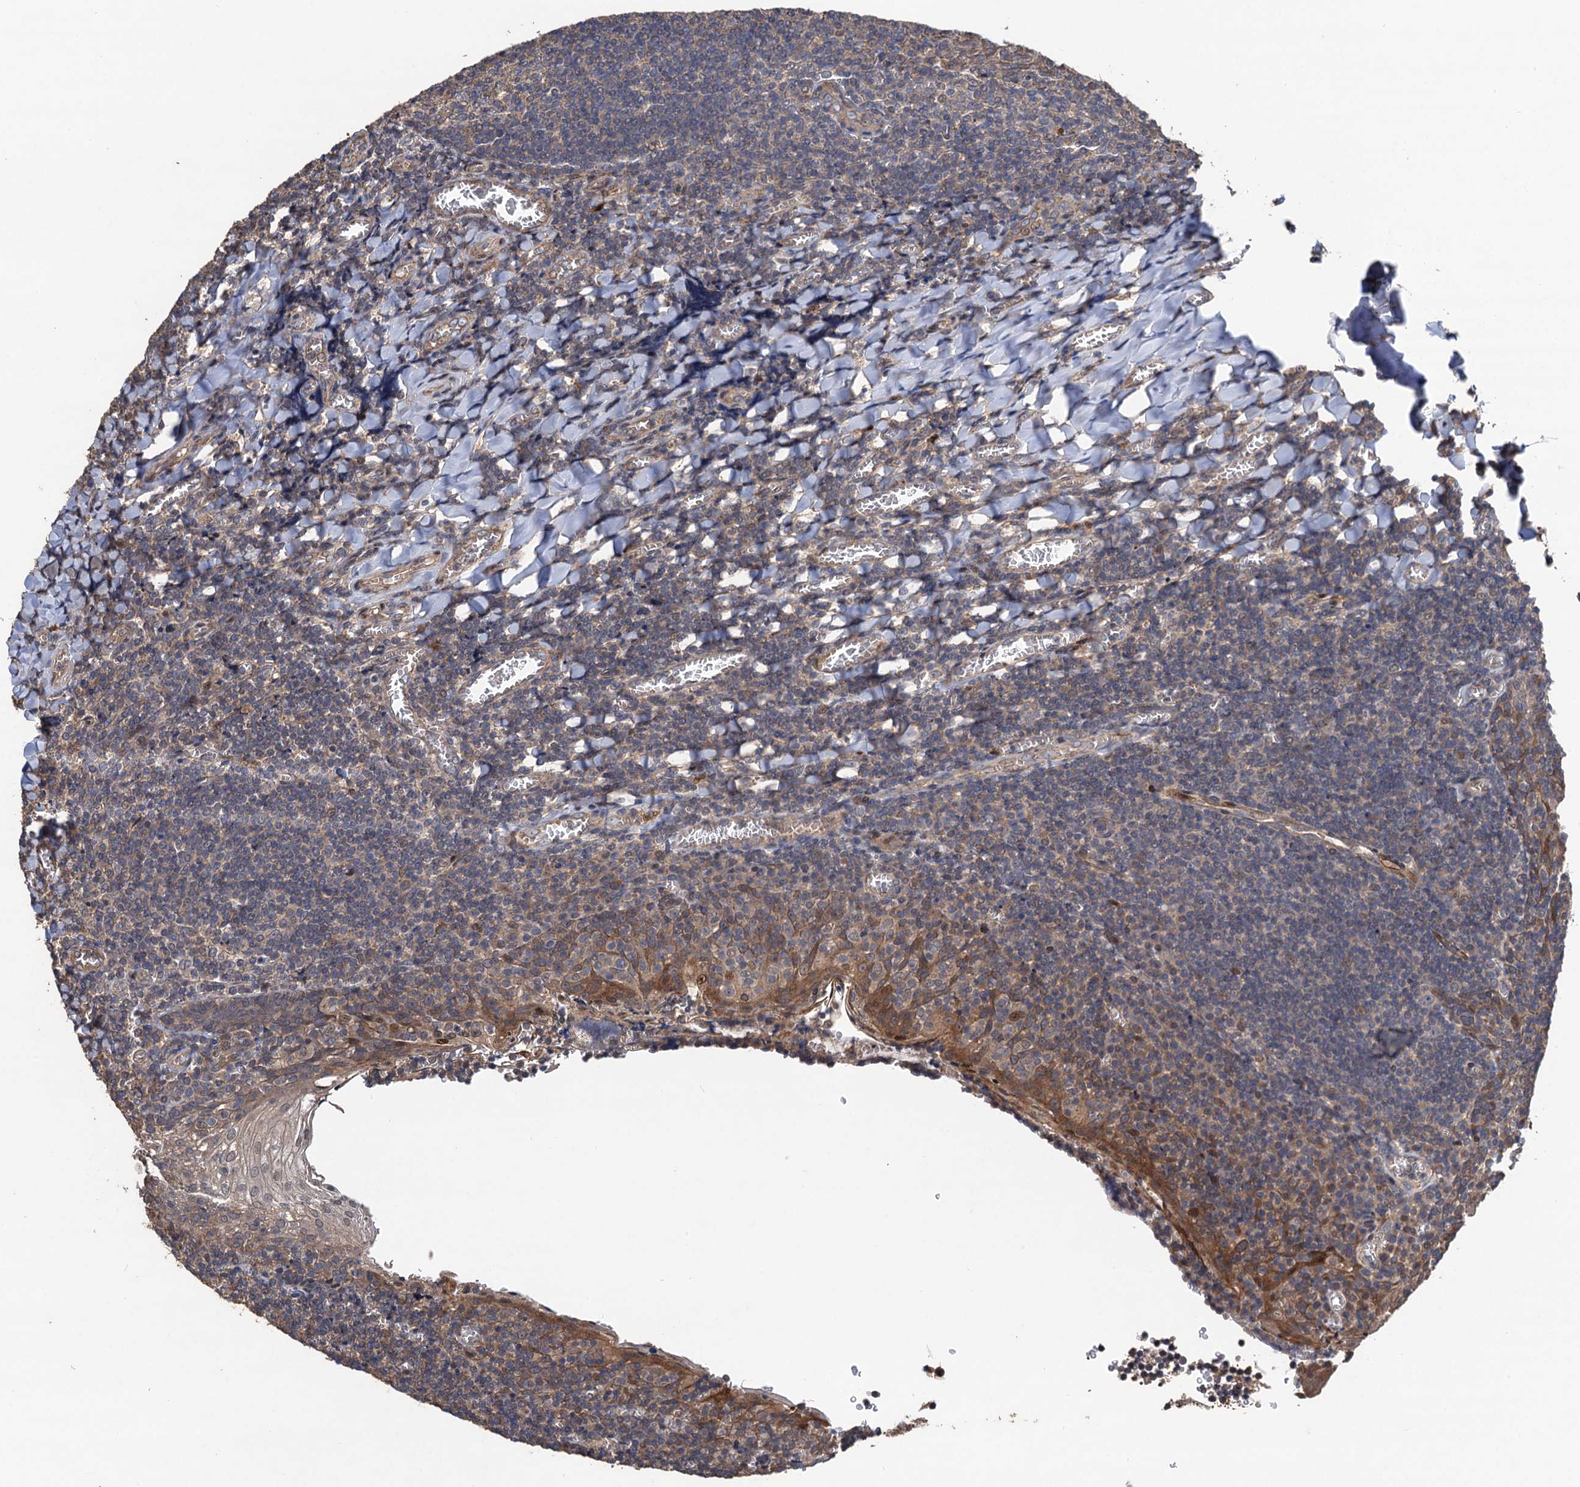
{"staining": {"intensity": "weak", "quantity": "<25%", "location": "nuclear"}, "tissue": "tonsil", "cell_type": "Germinal center cells", "image_type": "normal", "snomed": [{"axis": "morphology", "description": "Normal tissue, NOS"}, {"axis": "topography", "description": "Tonsil"}], "caption": "The micrograph displays no staining of germinal center cells in unremarkable tonsil. (Stains: DAB (3,3'-diaminobenzidine) IHC with hematoxylin counter stain, Microscopy: brightfield microscopy at high magnification).", "gene": "TMEM39B", "patient": {"sex": "male", "age": 27}}